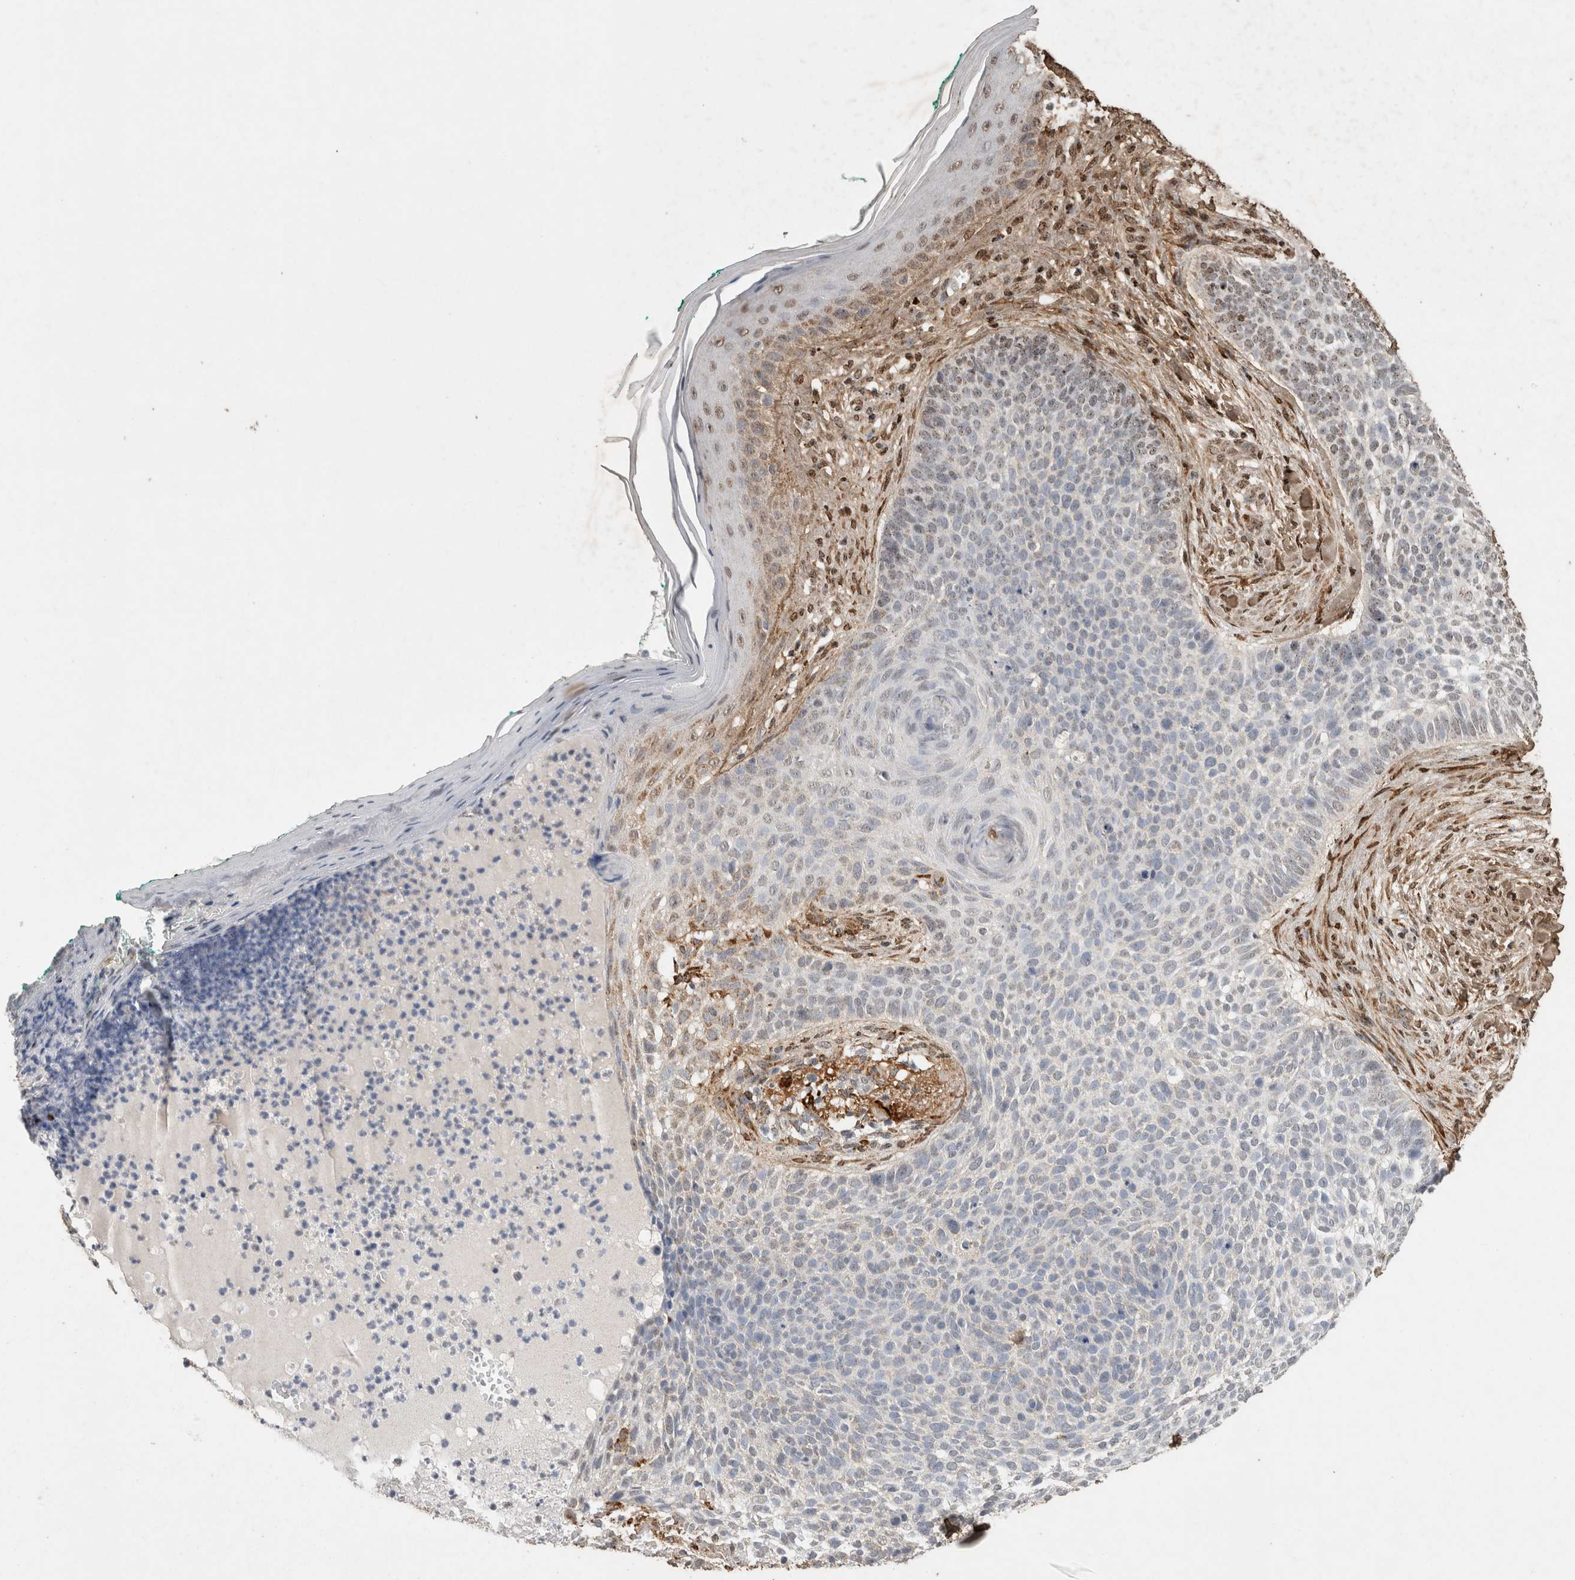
{"staining": {"intensity": "negative", "quantity": "none", "location": "none"}, "tissue": "skin cancer", "cell_type": "Tumor cells", "image_type": "cancer", "snomed": [{"axis": "morphology", "description": "Normal tissue, NOS"}, {"axis": "morphology", "description": "Basal cell carcinoma"}, {"axis": "topography", "description": "Skin"}], "caption": "Photomicrograph shows no protein staining in tumor cells of skin cancer (basal cell carcinoma) tissue.", "gene": "C1QTNF5", "patient": {"sex": "male", "age": 67}}